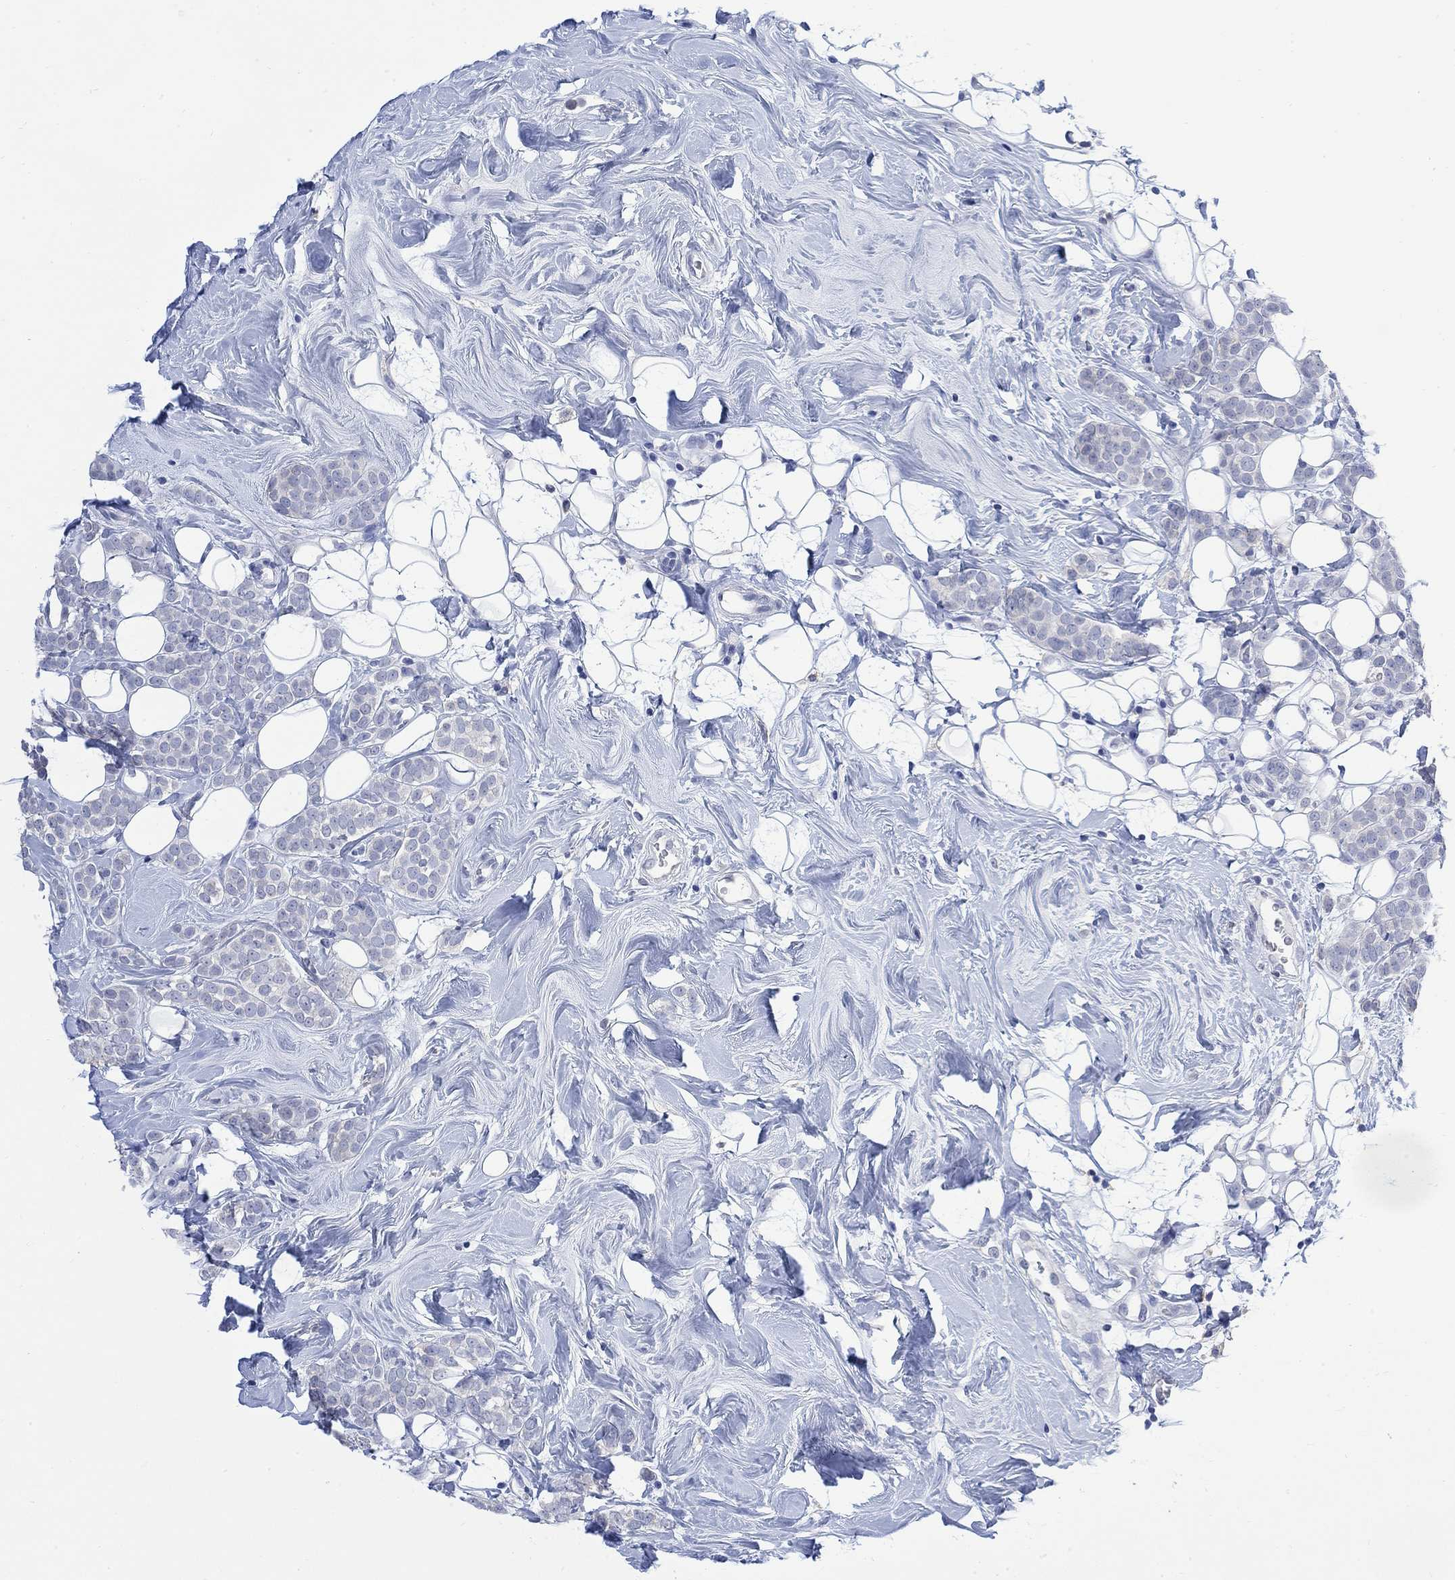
{"staining": {"intensity": "negative", "quantity": "none", "location": "none"}, "tissue": "breast cancer", "cell_type": "Tumor cells", "image_type": "cancer", "snomed": [{"axis": "morphology", "description": "Lobular carcinoma"}, {"axis": "topography", "description": "Breast"}], "caption": "Immunohistochemical staining of lobular carcinoma (breast) reveals no significant positivity in tumor cells. The staining was performed using DAB to visualize the protein expression in brown, while the nuclei were stained in blue with hematoxylin (Magnification: 20x).", "gene": "FBP2", "patient": {"sex": "female", "age": 49}}